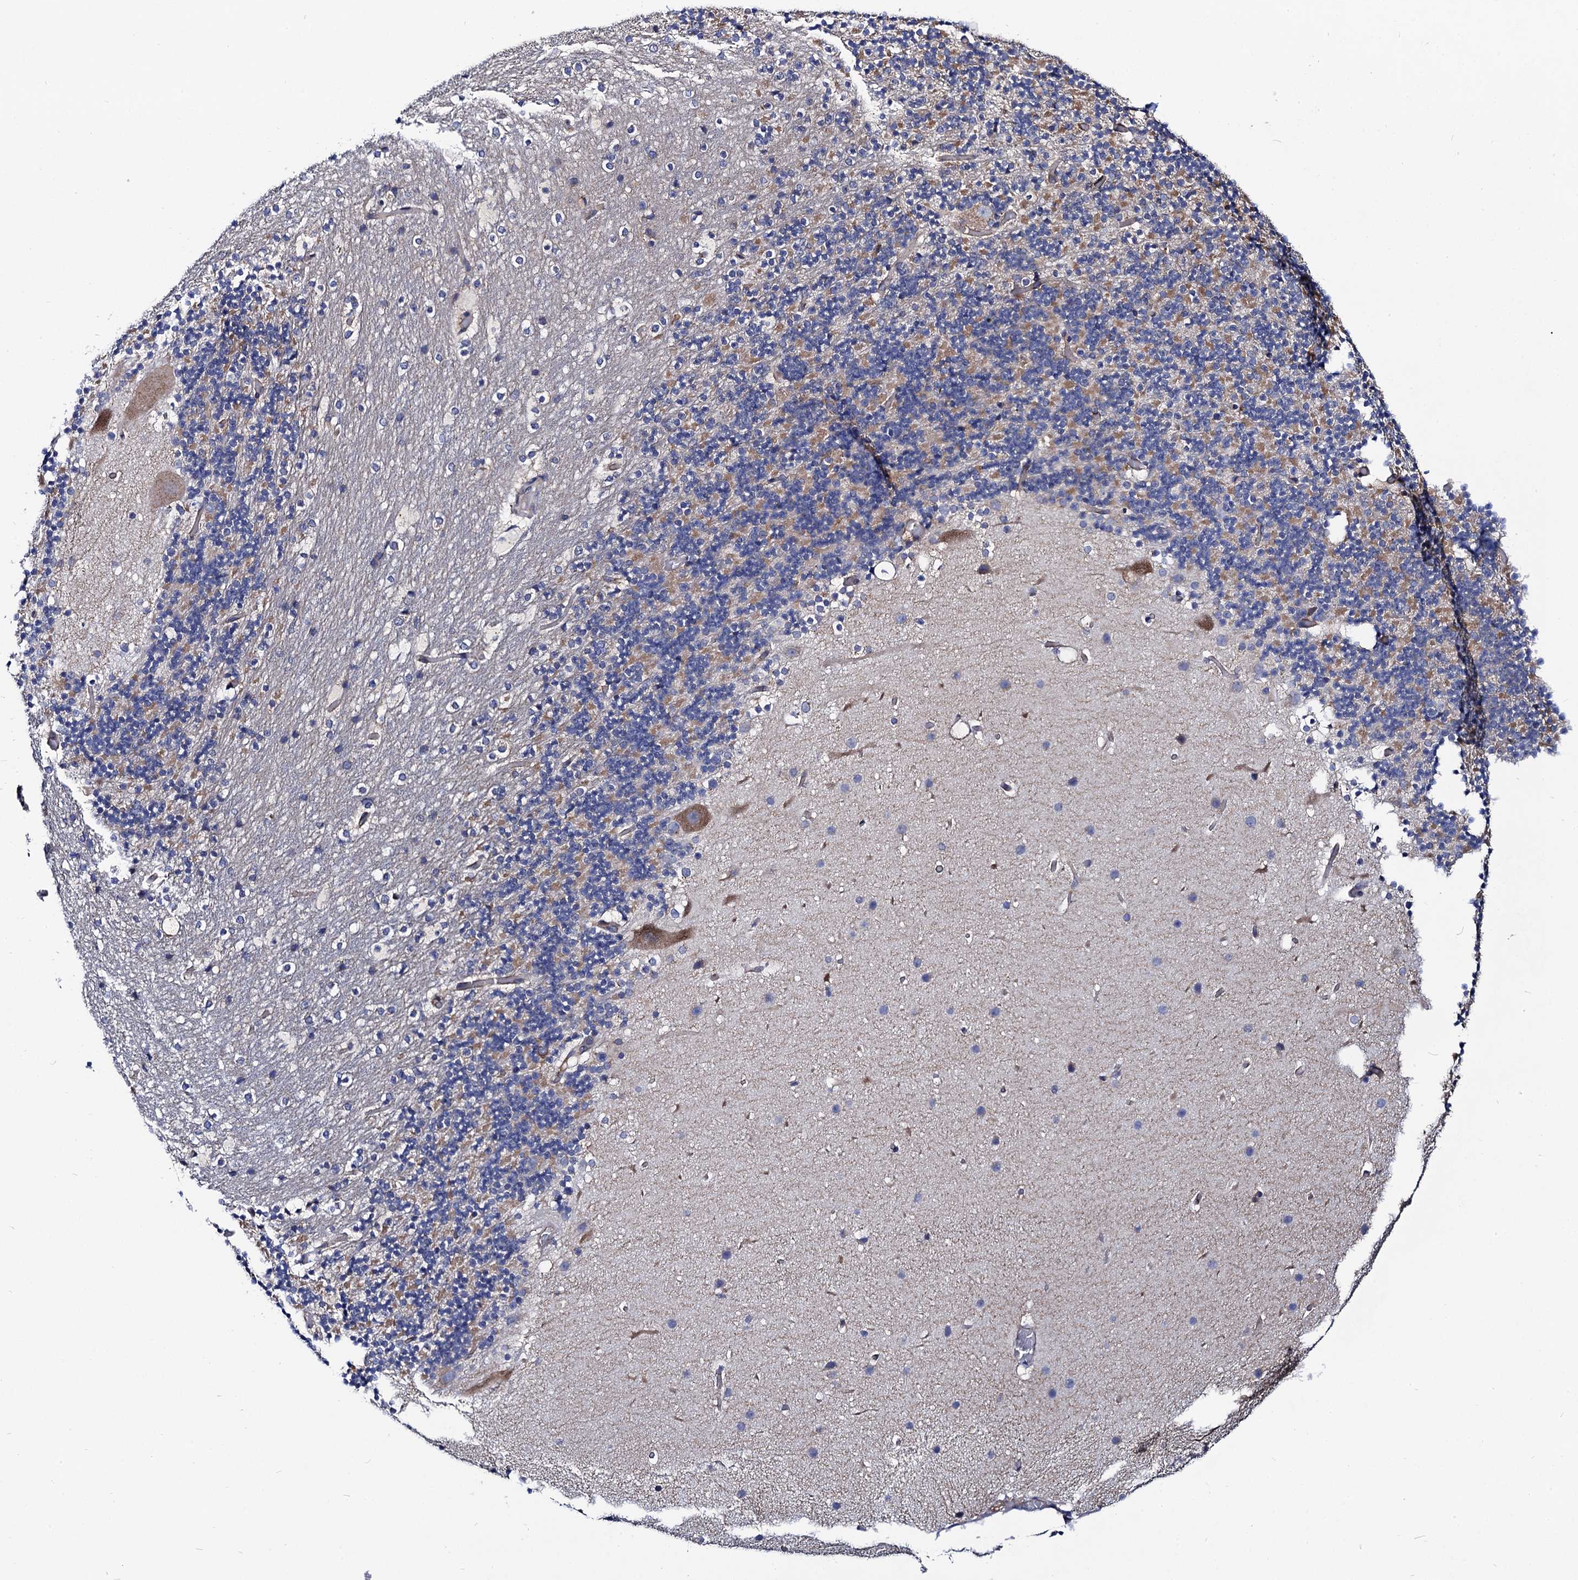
{"staining": {"intensity": "moderate", "quantity": "<25%", "location": "cytoplasmic/membranous"}, "tissue": "cerebellum", "cell_type": "Cells in granular layer", "image_type": "normal", "snomed": [{"axis": "morphology", "description": "Normal tissue, NOS"}, {"axis": "topography", "description": "Cerebellum"}], "caption": "Human cerebellum stained for a protein (brown) reveals moderate cytoplasmic/membranous positive expression in about <25% of cells in granular layer.", "gene": "DYDC1", "patient": {"sex": "male", "age": 57}}